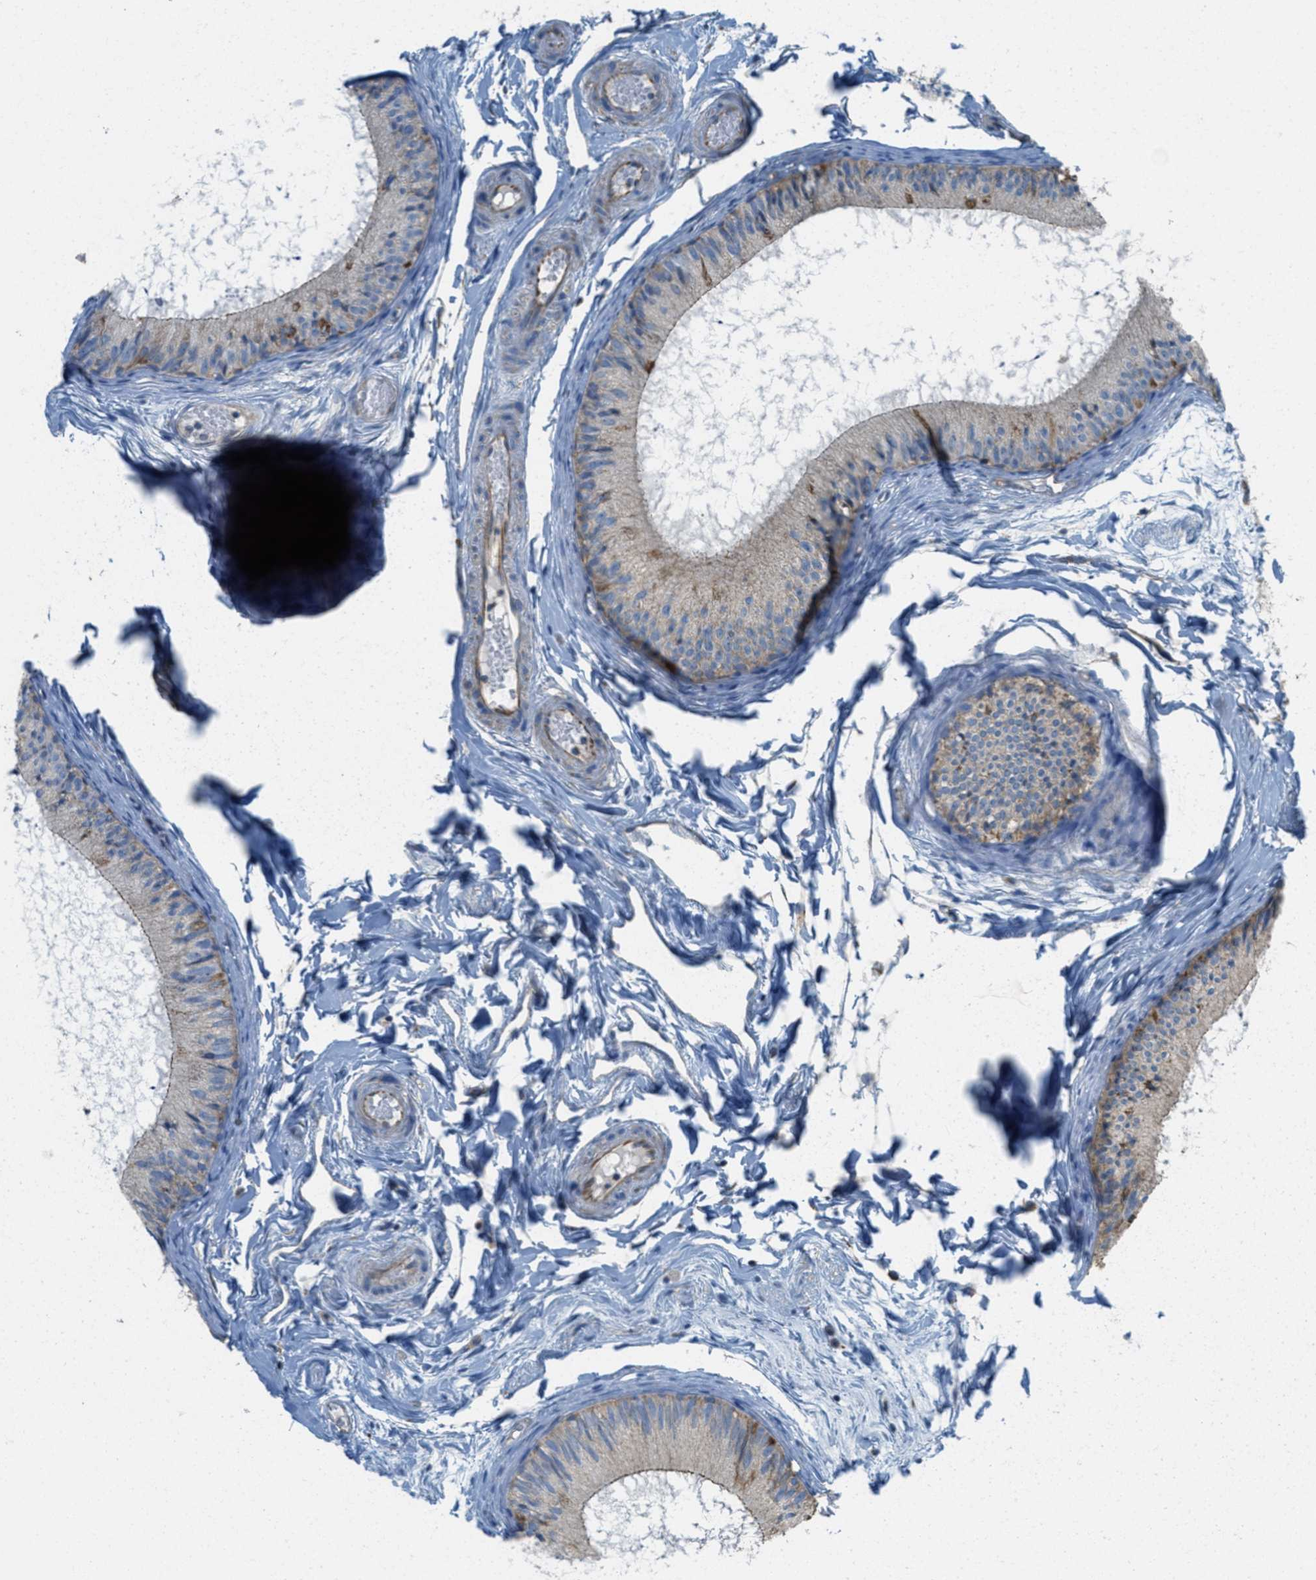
{"staining": {"intensity": "negative", "quantity": "none", "location": "none"}, "tissue": "epididymis", "cell_type": "Glandular cells", "image_type": "normal", "snomed": [{"axis": "morphology", "description": "Normal tissue, NOS"}, {"axis": "topography", "description": "Epididymis"}], "caption": "The image displays no significant positivity in glandular cells of epididymis.", "gene": "BTN3A1", "patient": {"sex": "male", "age": 46}}